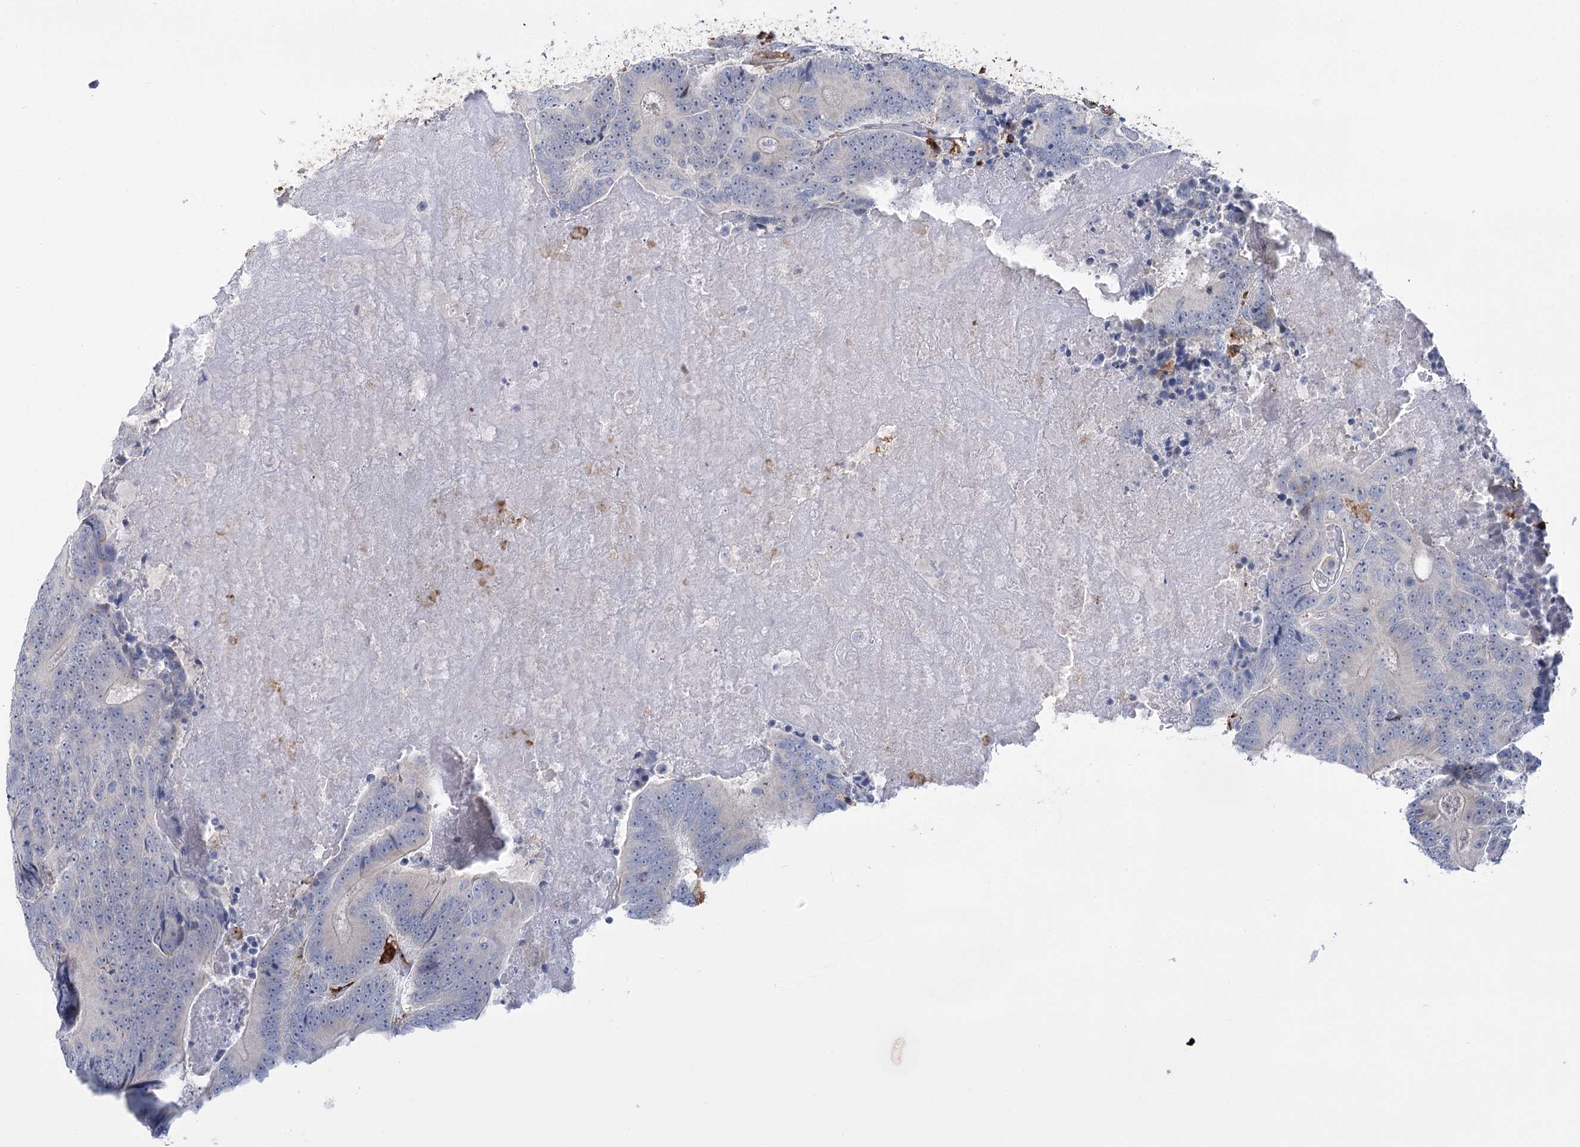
{"staining": {"intensity": "negative", "quantity": "none", "location": "none"}, "tissue": "colorectal cancer", "cell_type": "Tumor cells", "image_type": "cancer", "snomed": [{"axis": "morphology", "description": "Adenocarcinoma, NOS"}, {"axis": "topography", "description": "Colon"}], "caption": "Human colorectal cancer (adenocarcinoma) stained for a protein using immunohistochemistry (IHC) shows no positivity in tumor cells.", "gene": "PIWIL4", "patient": {"sex": "male", "age": 83}}